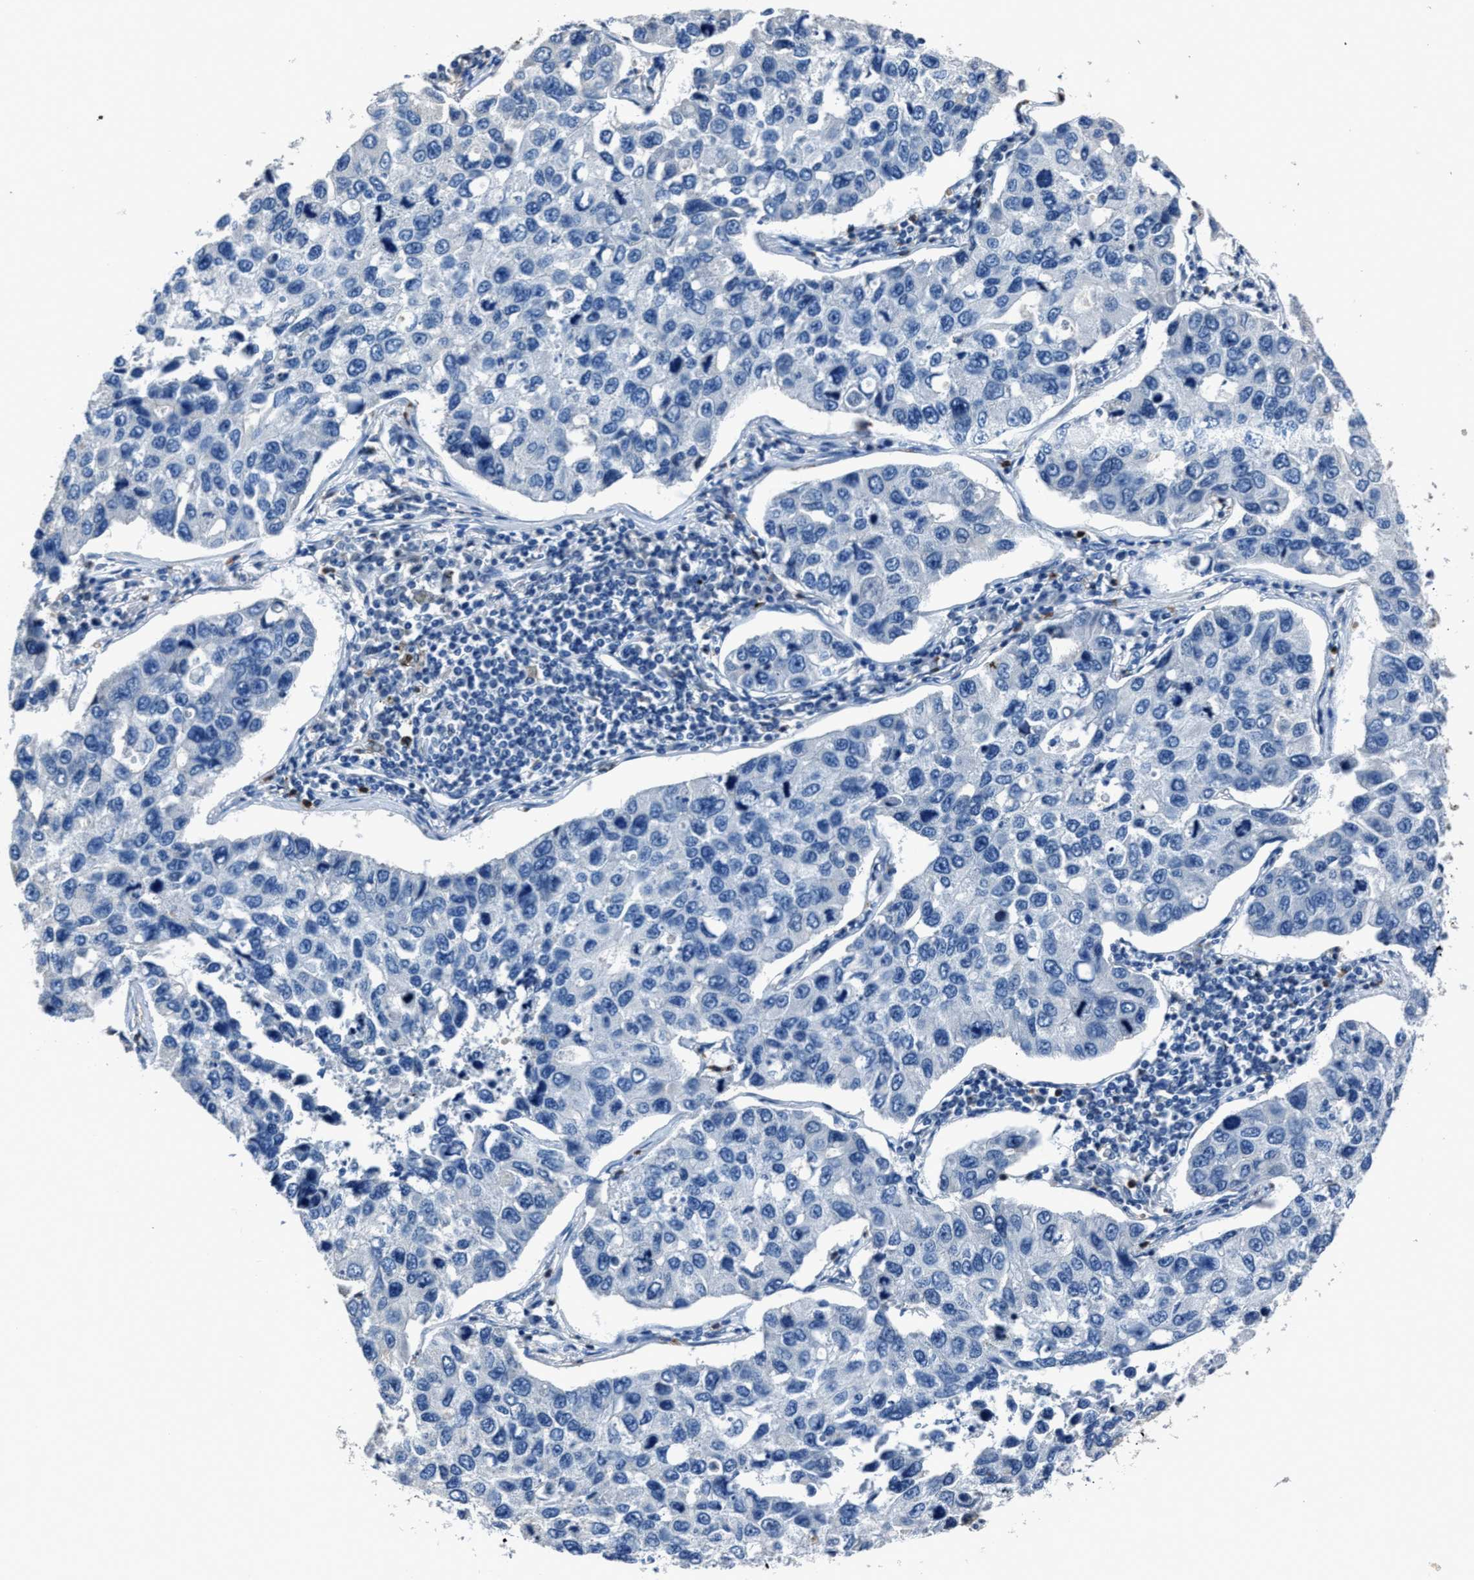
{"staining": {"intensity": "negative", "quantity": "none", "location": "none"}, "tissue": "lung cancer", "cell_type": "Tumor cells", "image_type": "cancer", "snomed": [{"axis": "morphology", "description": "Adenocarcinoma, NOS"}, {"axis": "topography", "description": "Lung"}], "caption": "DAB immunohistochemical staining of lung cancer demonstrates no significant positivity in tumor cells.", "gene": "FGL2", "patient": {"sex": "male", "age": 64}}